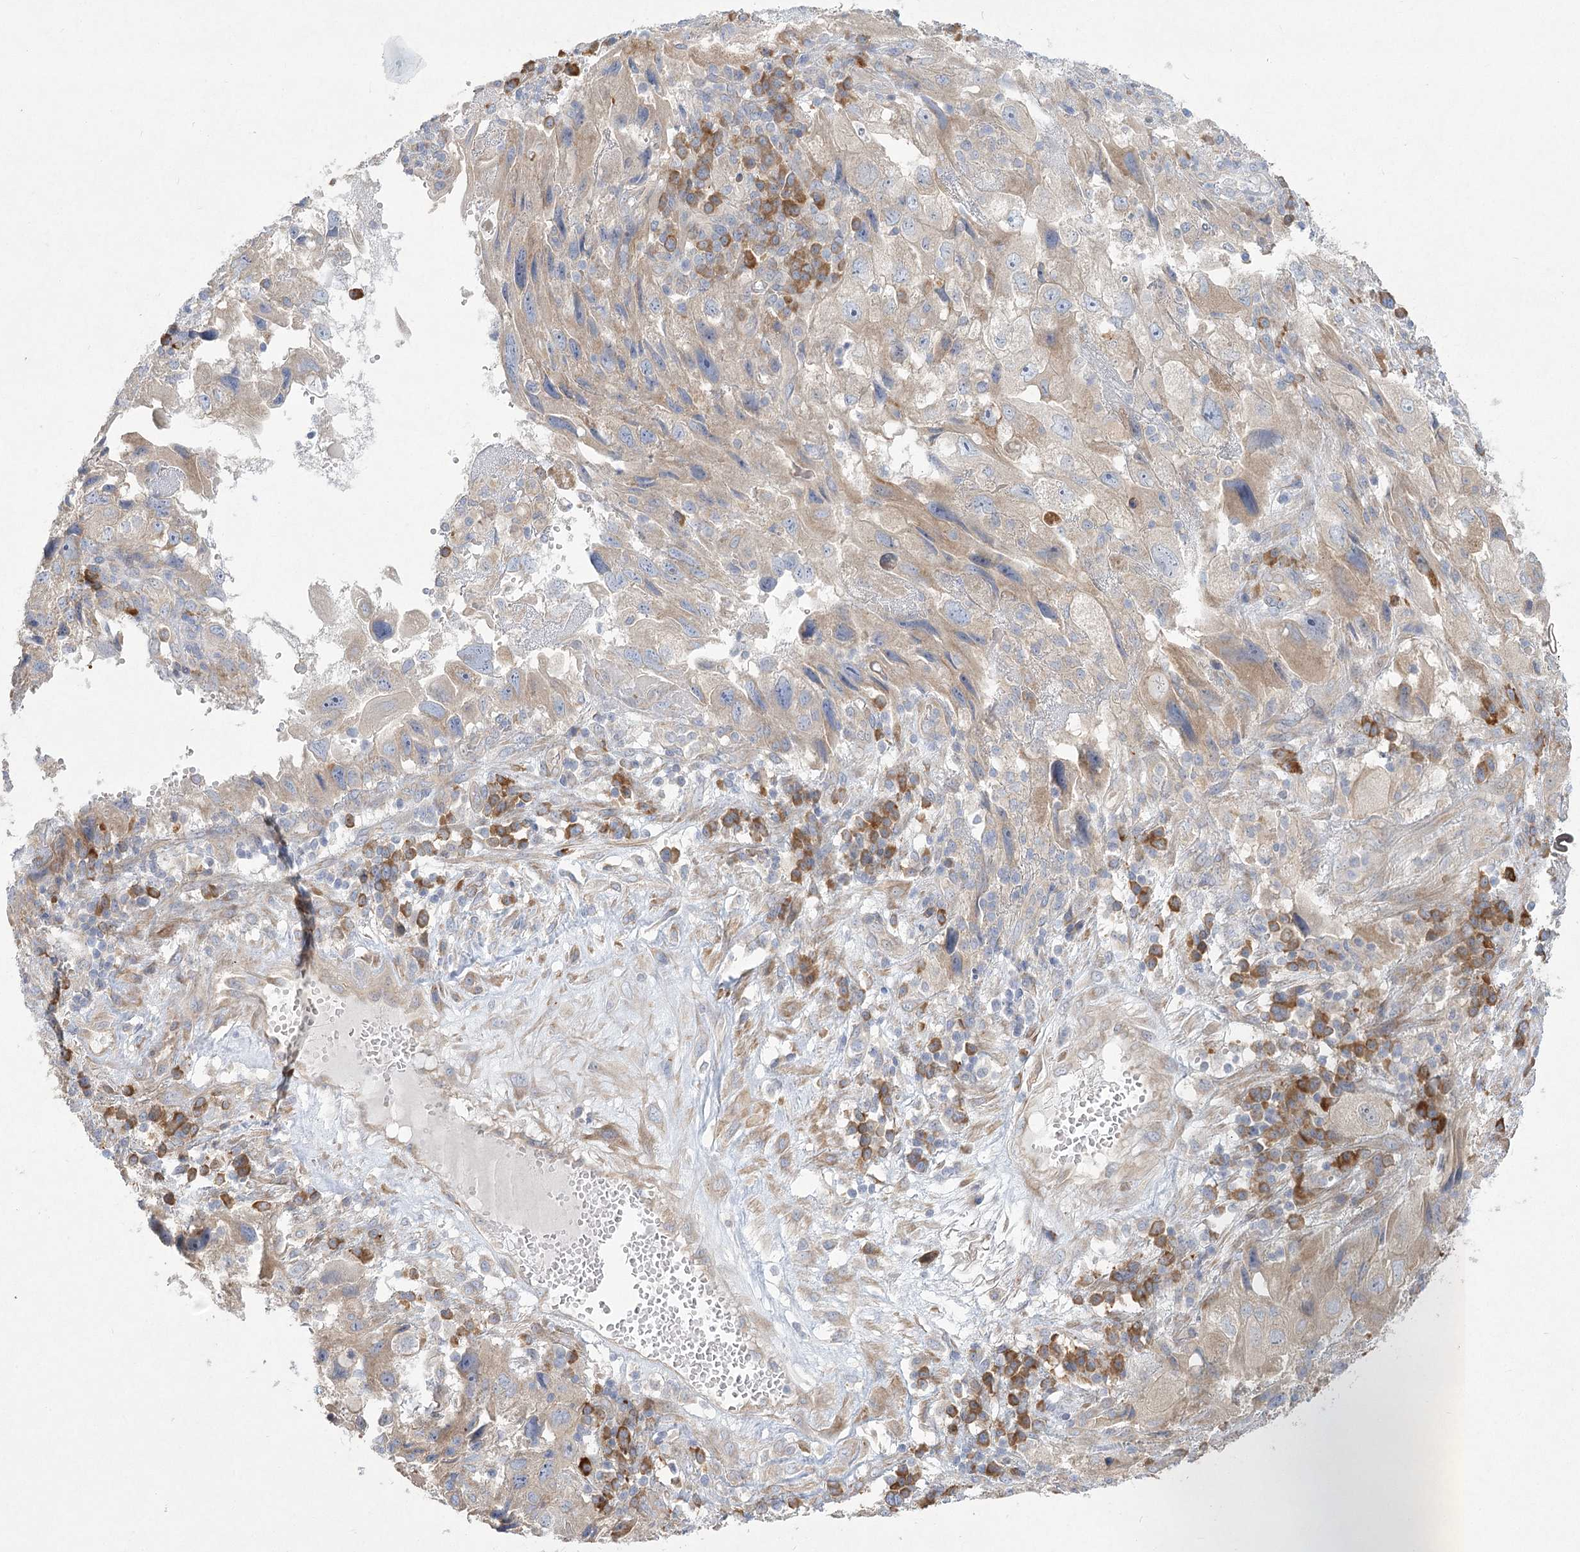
{"staining": {"intensity": "moderate", "quantity": "25%-75%", "location": "cytoplasmic/membranous"}, "tissue": "endometrial cancer", "cell_type": "Tumor cells", "image_type": "cancer", "snomed": [{"axis": "morphology", "description": "Adenocarcinoma, NOS"}, {"axis": "topography", "description": "Endometrium"}], "caption": "Endometrial cancer stained for a protein shows moderate cytoplasmic/membranous positivity in tumor cells.", "gene": "CAMTA1", "patient": {"sex": "female", "age": 49}}